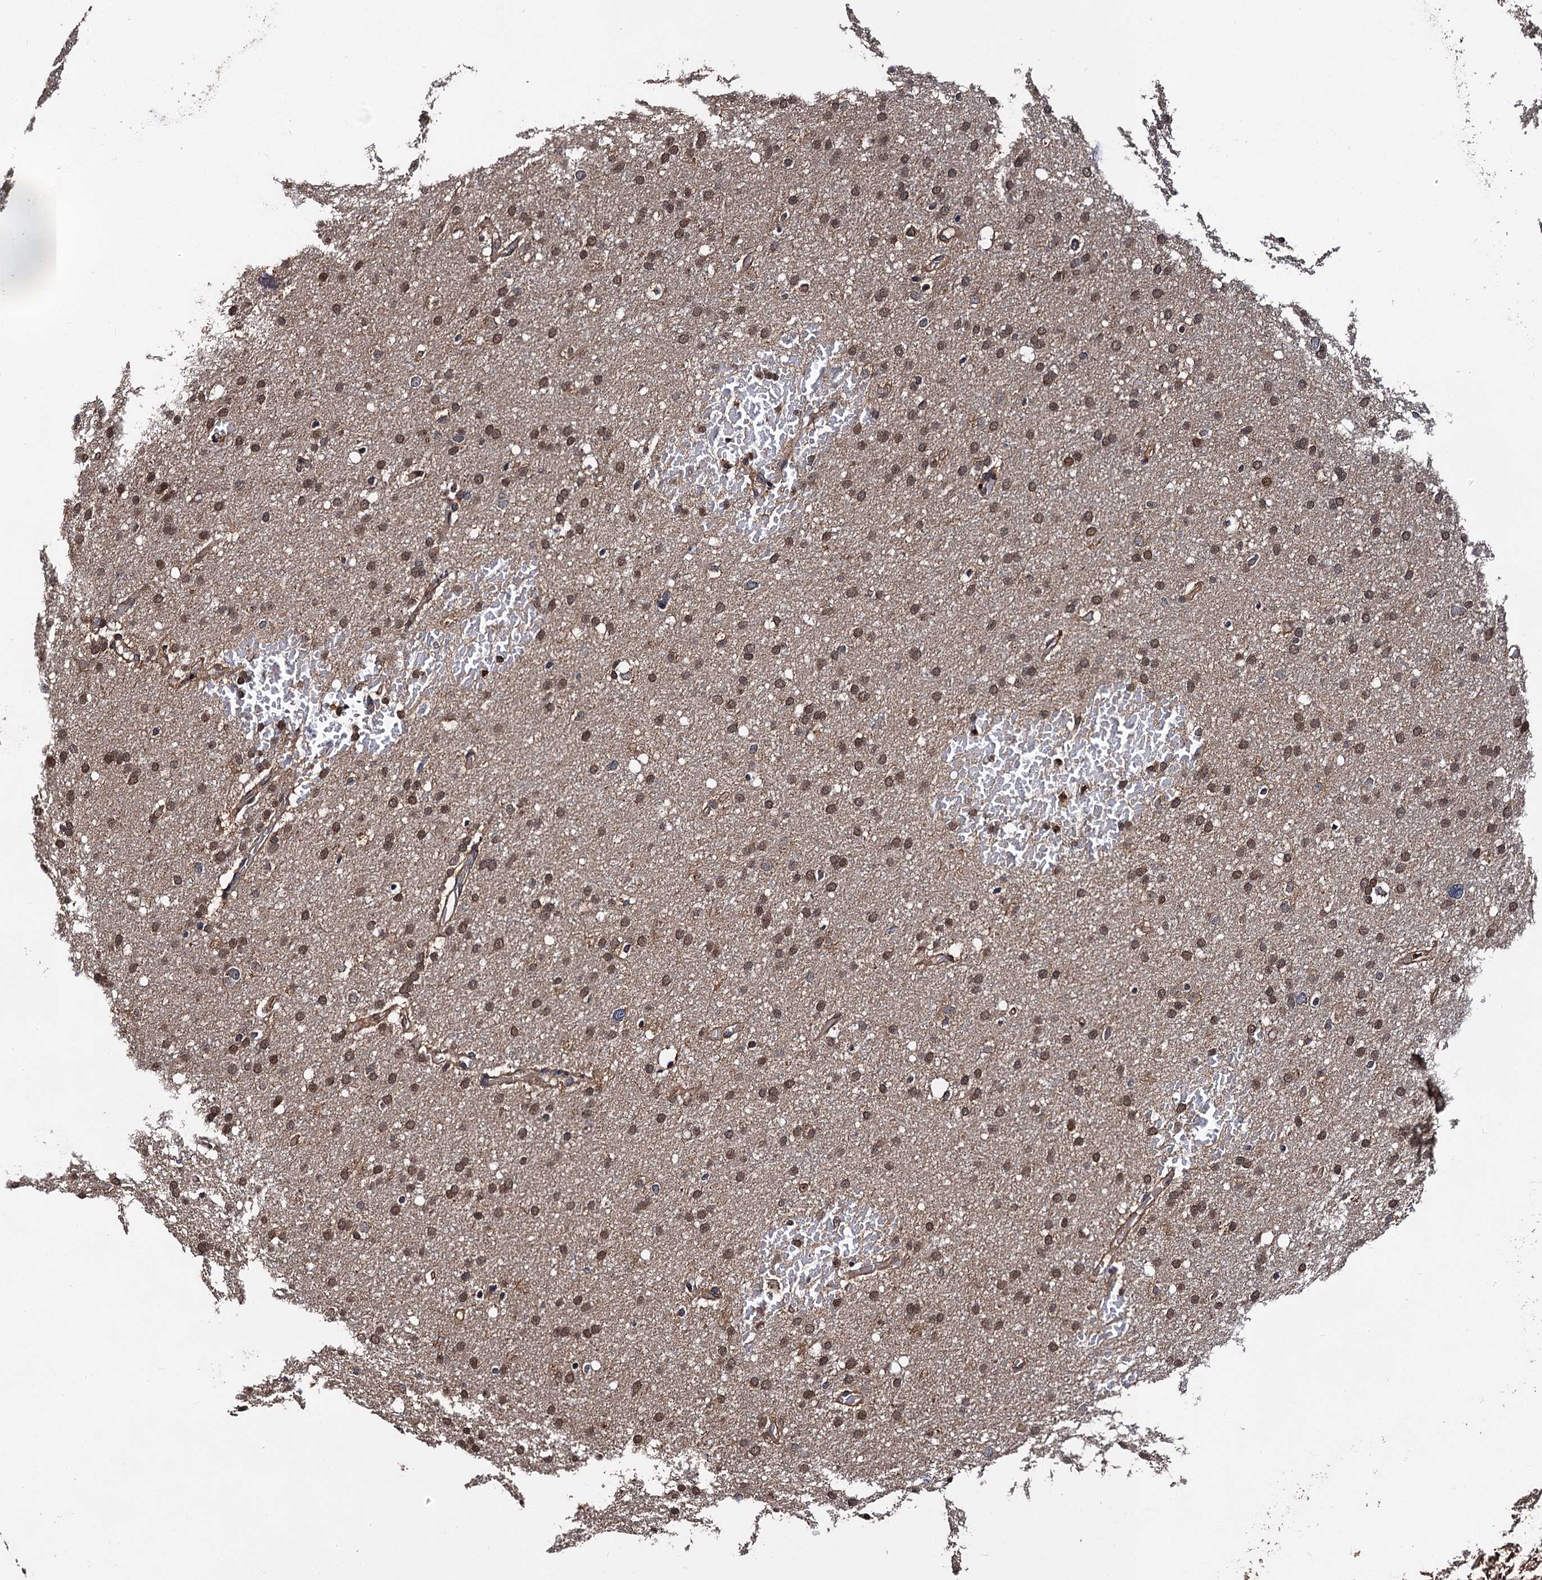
{"staining": {"intensity": "weak", "quantity": ">75%", "location": "cytoplasmic/membranous,nuclear"}, "tissue": "glioma", "cell_type": "Tumor cells", "image_type": "cancer", "snomed": [{"axis": "morphology", "description": "Glioma, malignant, High grade"}, {"axis": "topography", "description": "Cerebral cortex"}], "caption": "The immunohistochemical stain labels weak cytoplasmic/membranous and nuclear staining in tumor cells of glioma tissue. Using DAB (3,3'-diaminobenzidine) (brown) and hematoxylin (blue) stains, captured at high magnification using brightfield microscopy.", "gene": "MIER2", "patient": {"sex": "female", "age": 36}}